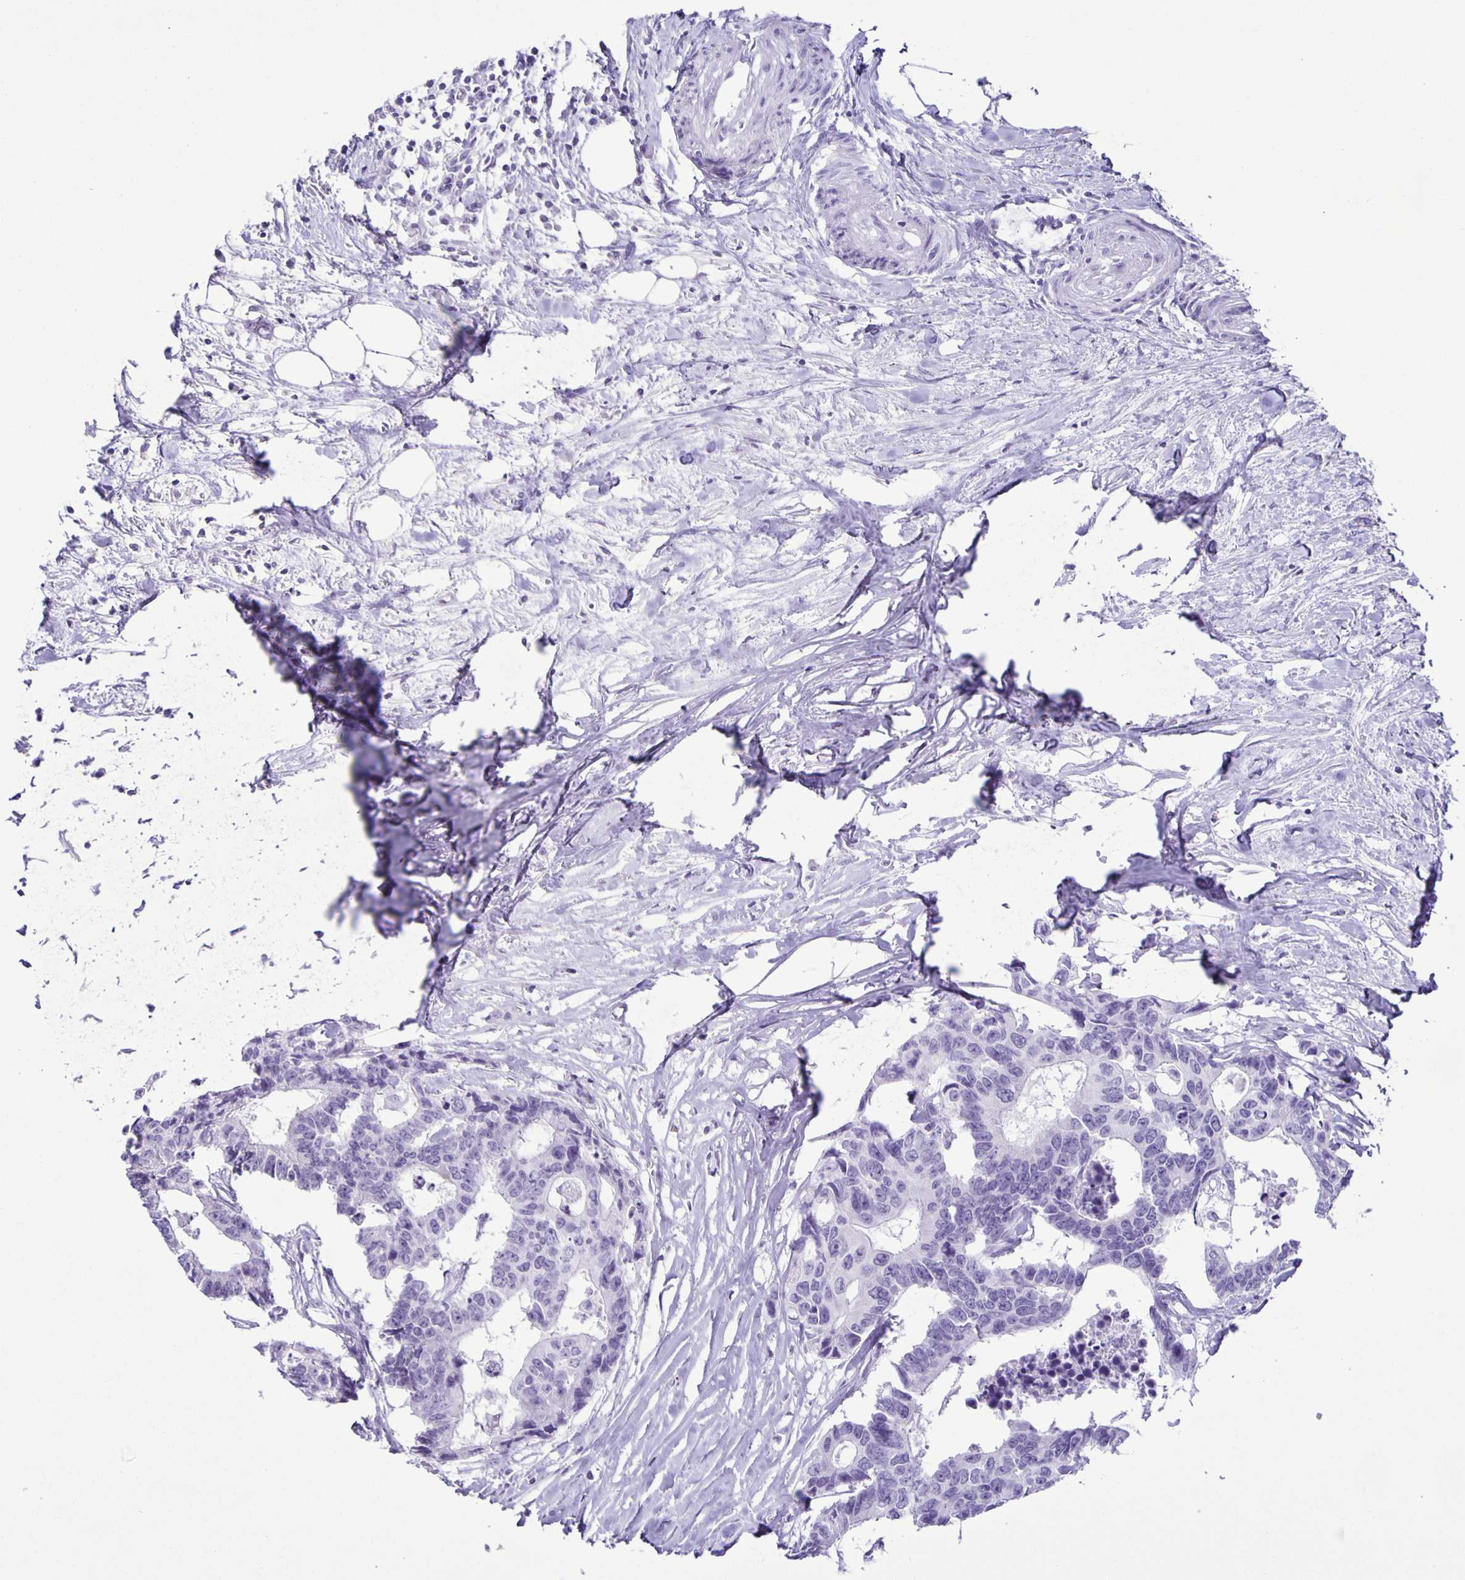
{"staining": {"intensity": "negative", "quantity": "none", "location": "none"}, "tissue": "colorectal cancer", "cell_type": "Tumor cells", "image_type": "cancer", "snomed": [{"axis": "morphology", "description": "Adenocarcinoma, NOS"}, {"axis": "topography", "description": "Rectum"}], "caption": "Tumor cells are negative for brown protein staining in adenocarcinoma (colorectal). (Stains: DAB (3,3'-diaminobenzidine) immunohistochemistry (IHC) with hematoxylin counter stain, Microscopy: brightfield microscopy at high magnification).", "gene": "EZHIP", "patient": {"sex": "male", "age": 57}}